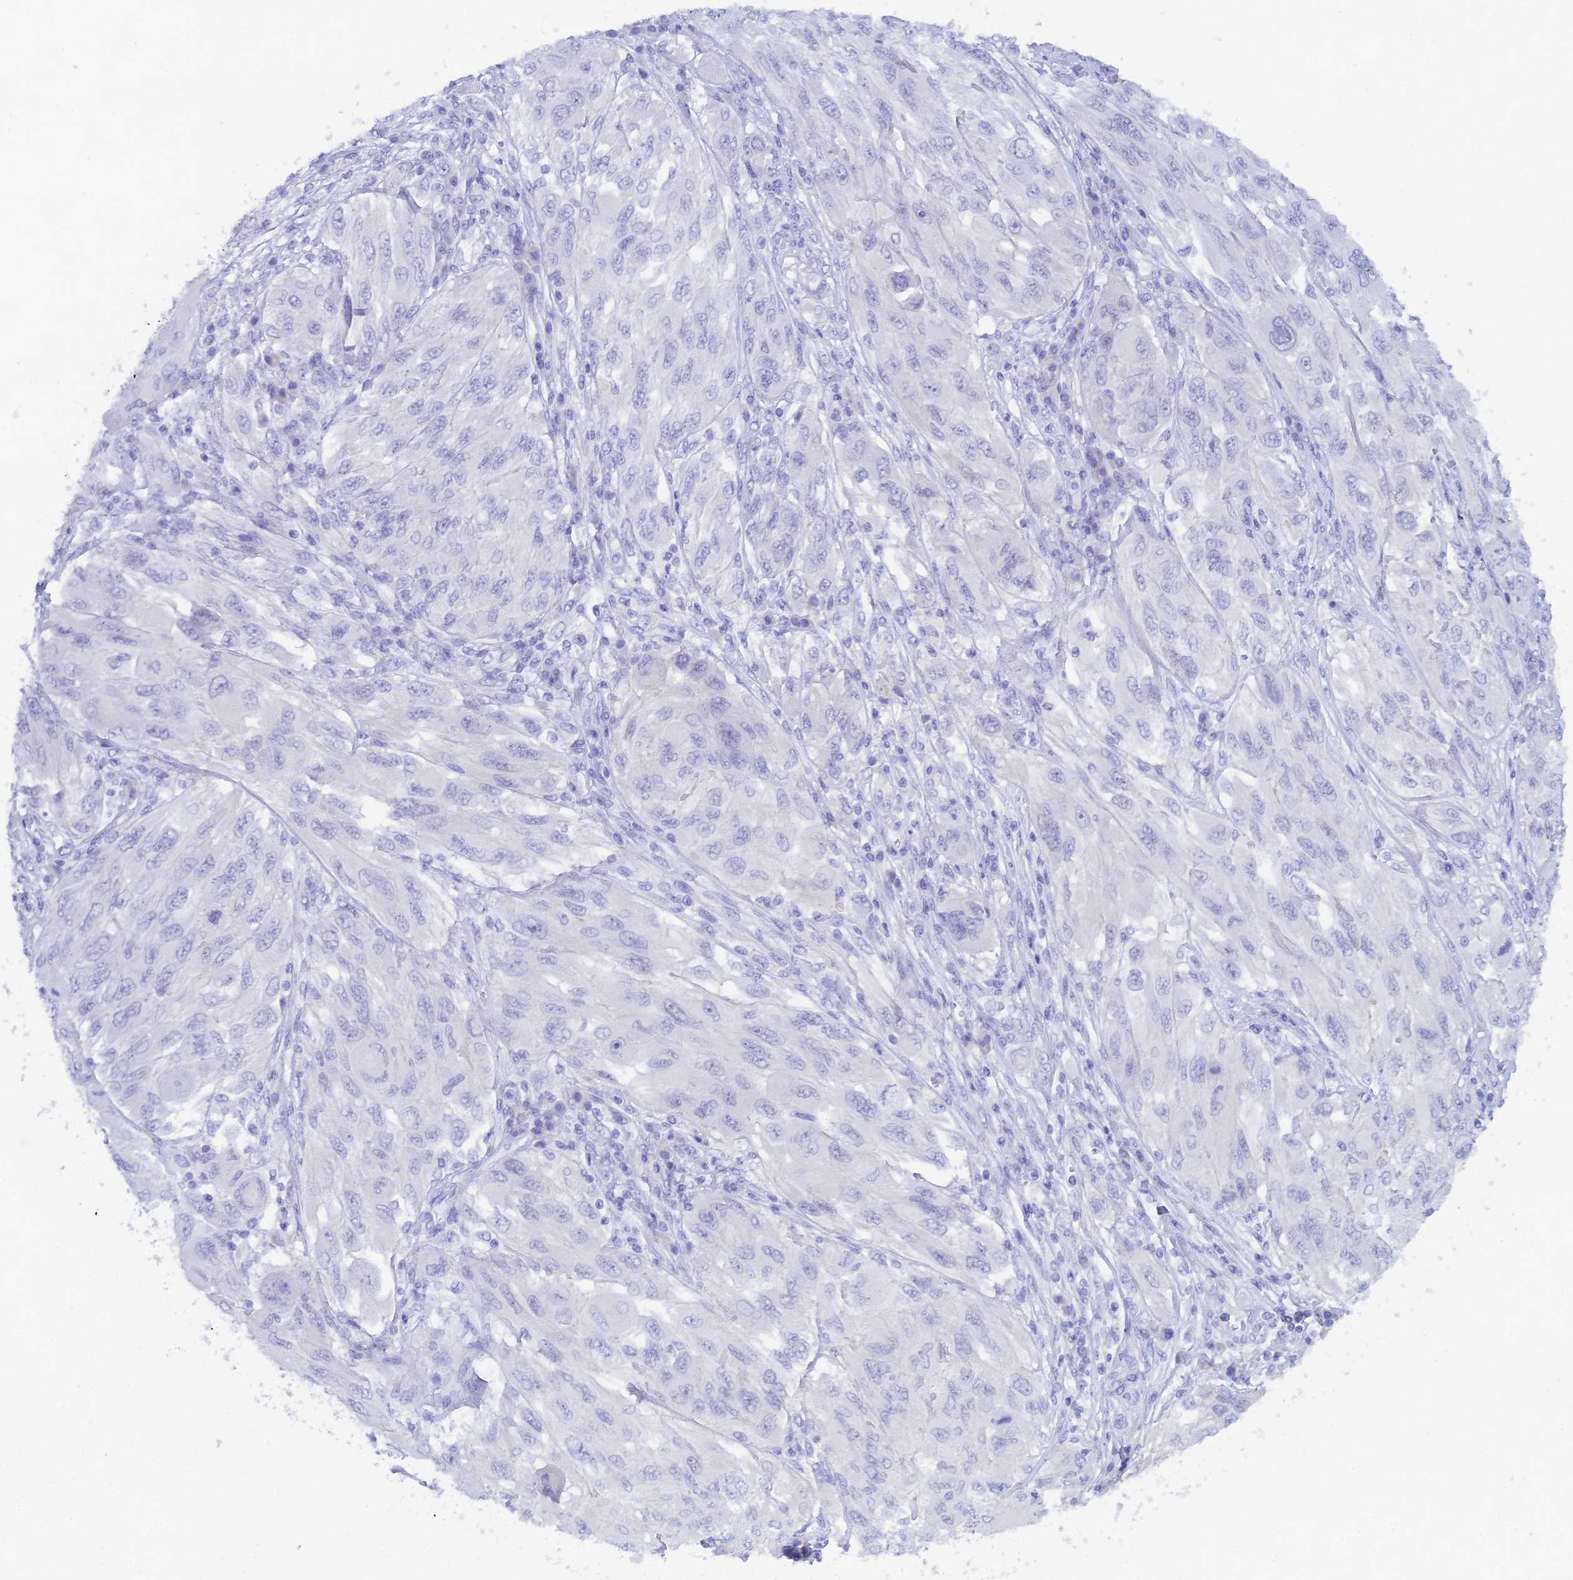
{"staining": {"intensity": "negative", "quantity": "none", "location": "none"}, "tissue": "melanoma", "cell_type": "Tumor cells", "image_type": "cancer", "snomed": [{"axis": "morphology", "description": "Malignant melanoma, NOS"}, {"axis": "topography", "description": "Skin"}], "caption": "IHC image of human melanoma stained for a protein (brown), which displays no staining in tumor cells.", "gene": "REG1A", "patient": {"sex": "female", "age": 91}}